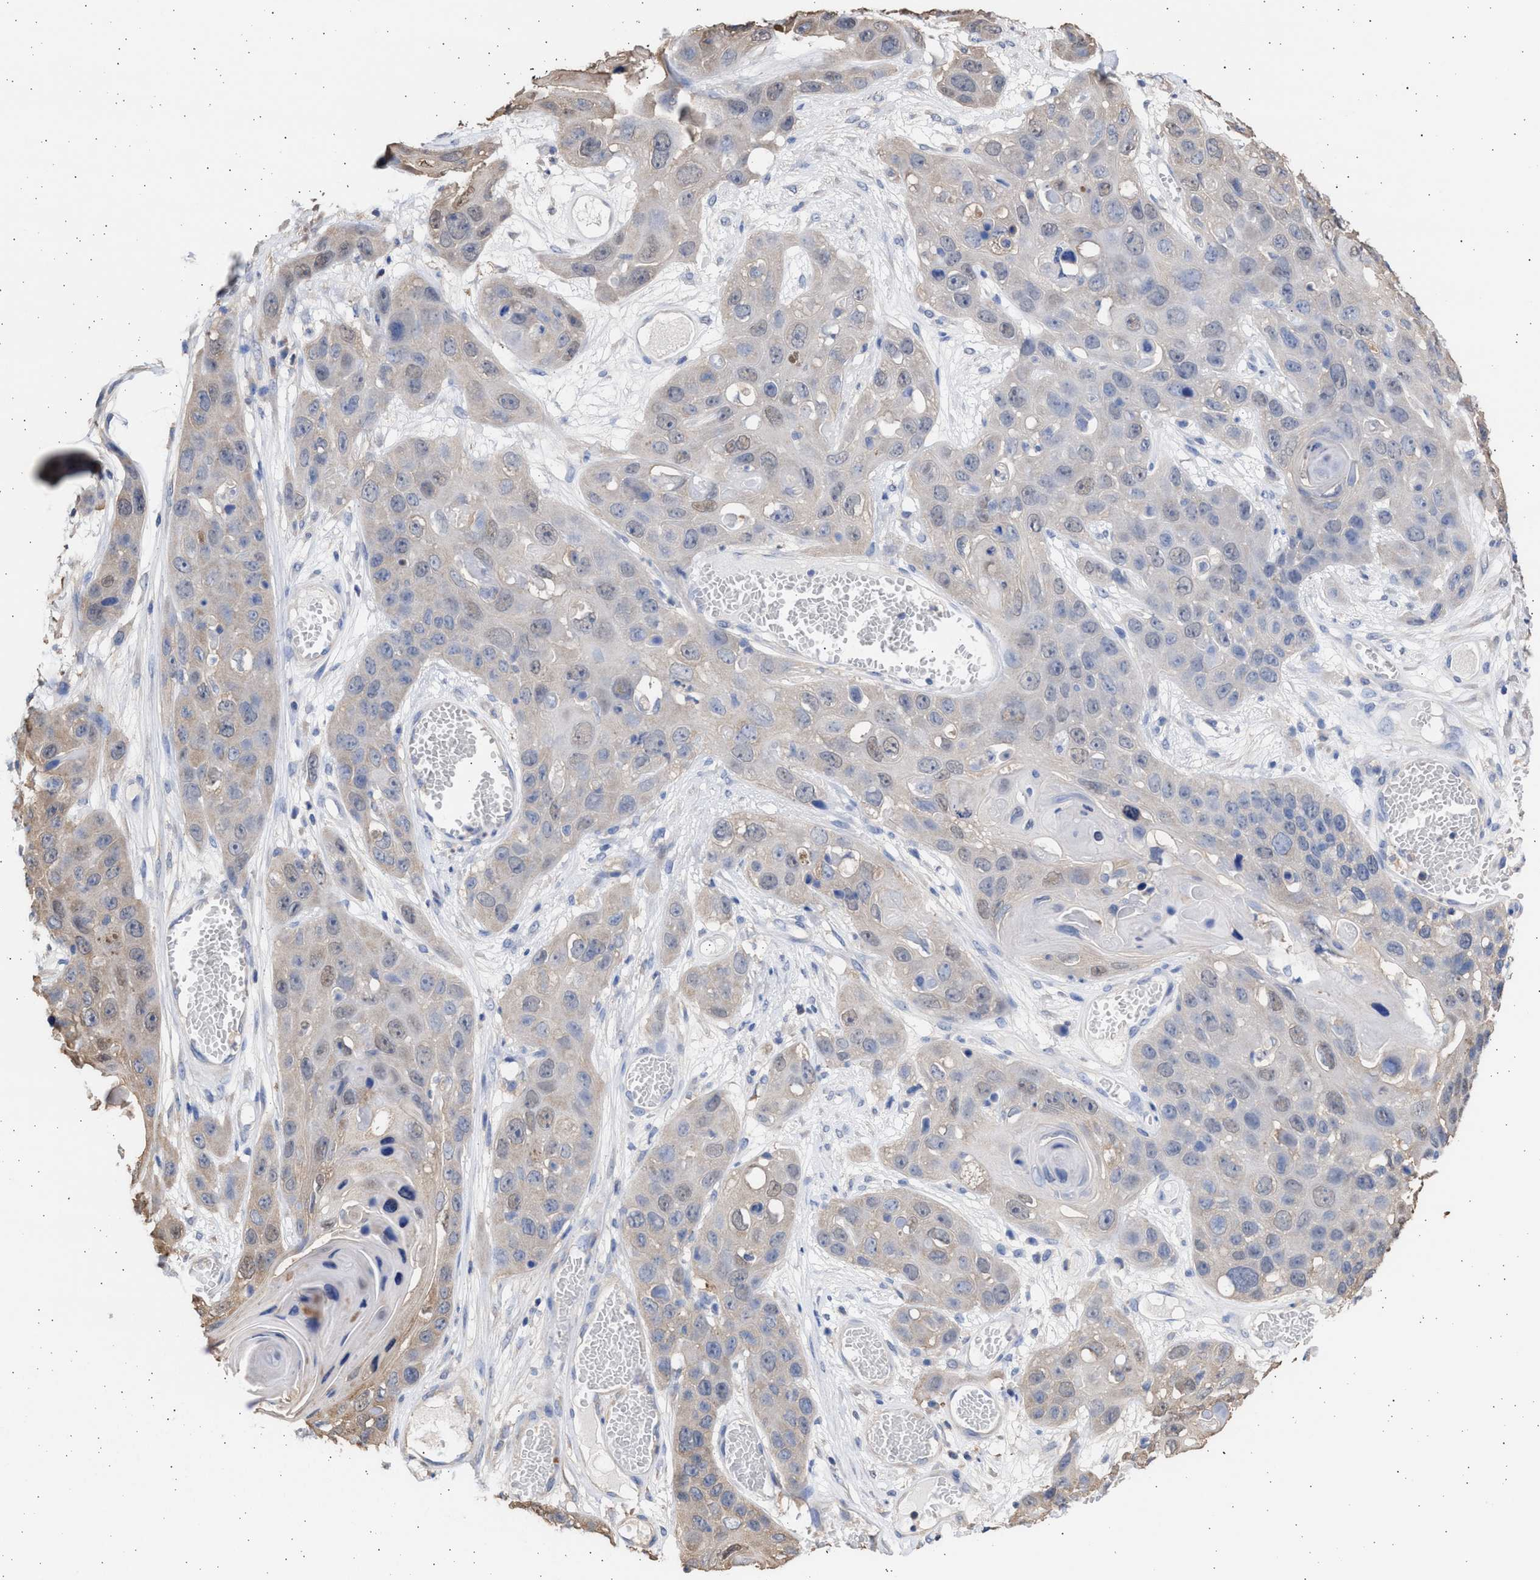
{"staining": {"intensity": "weak", "quantity": "<25%", "location": "cytoplasmic/membranous"}, "tissue": "skin cancer", "cell_type": "Tumor cells", "image_type": "cancer", "snomed": [{"axis": "morphology", "description": "Squamous cell carcinoma, NOS"}, {"axis": "topography", "description": "Skin"}], "caption": "Immunohistochemistry of skin cancer (squamous cell carcinoma) exhibits no expression in tumor cells.", "gene": "ALDOC", "patient": {"sex": "male", "age": 55}}